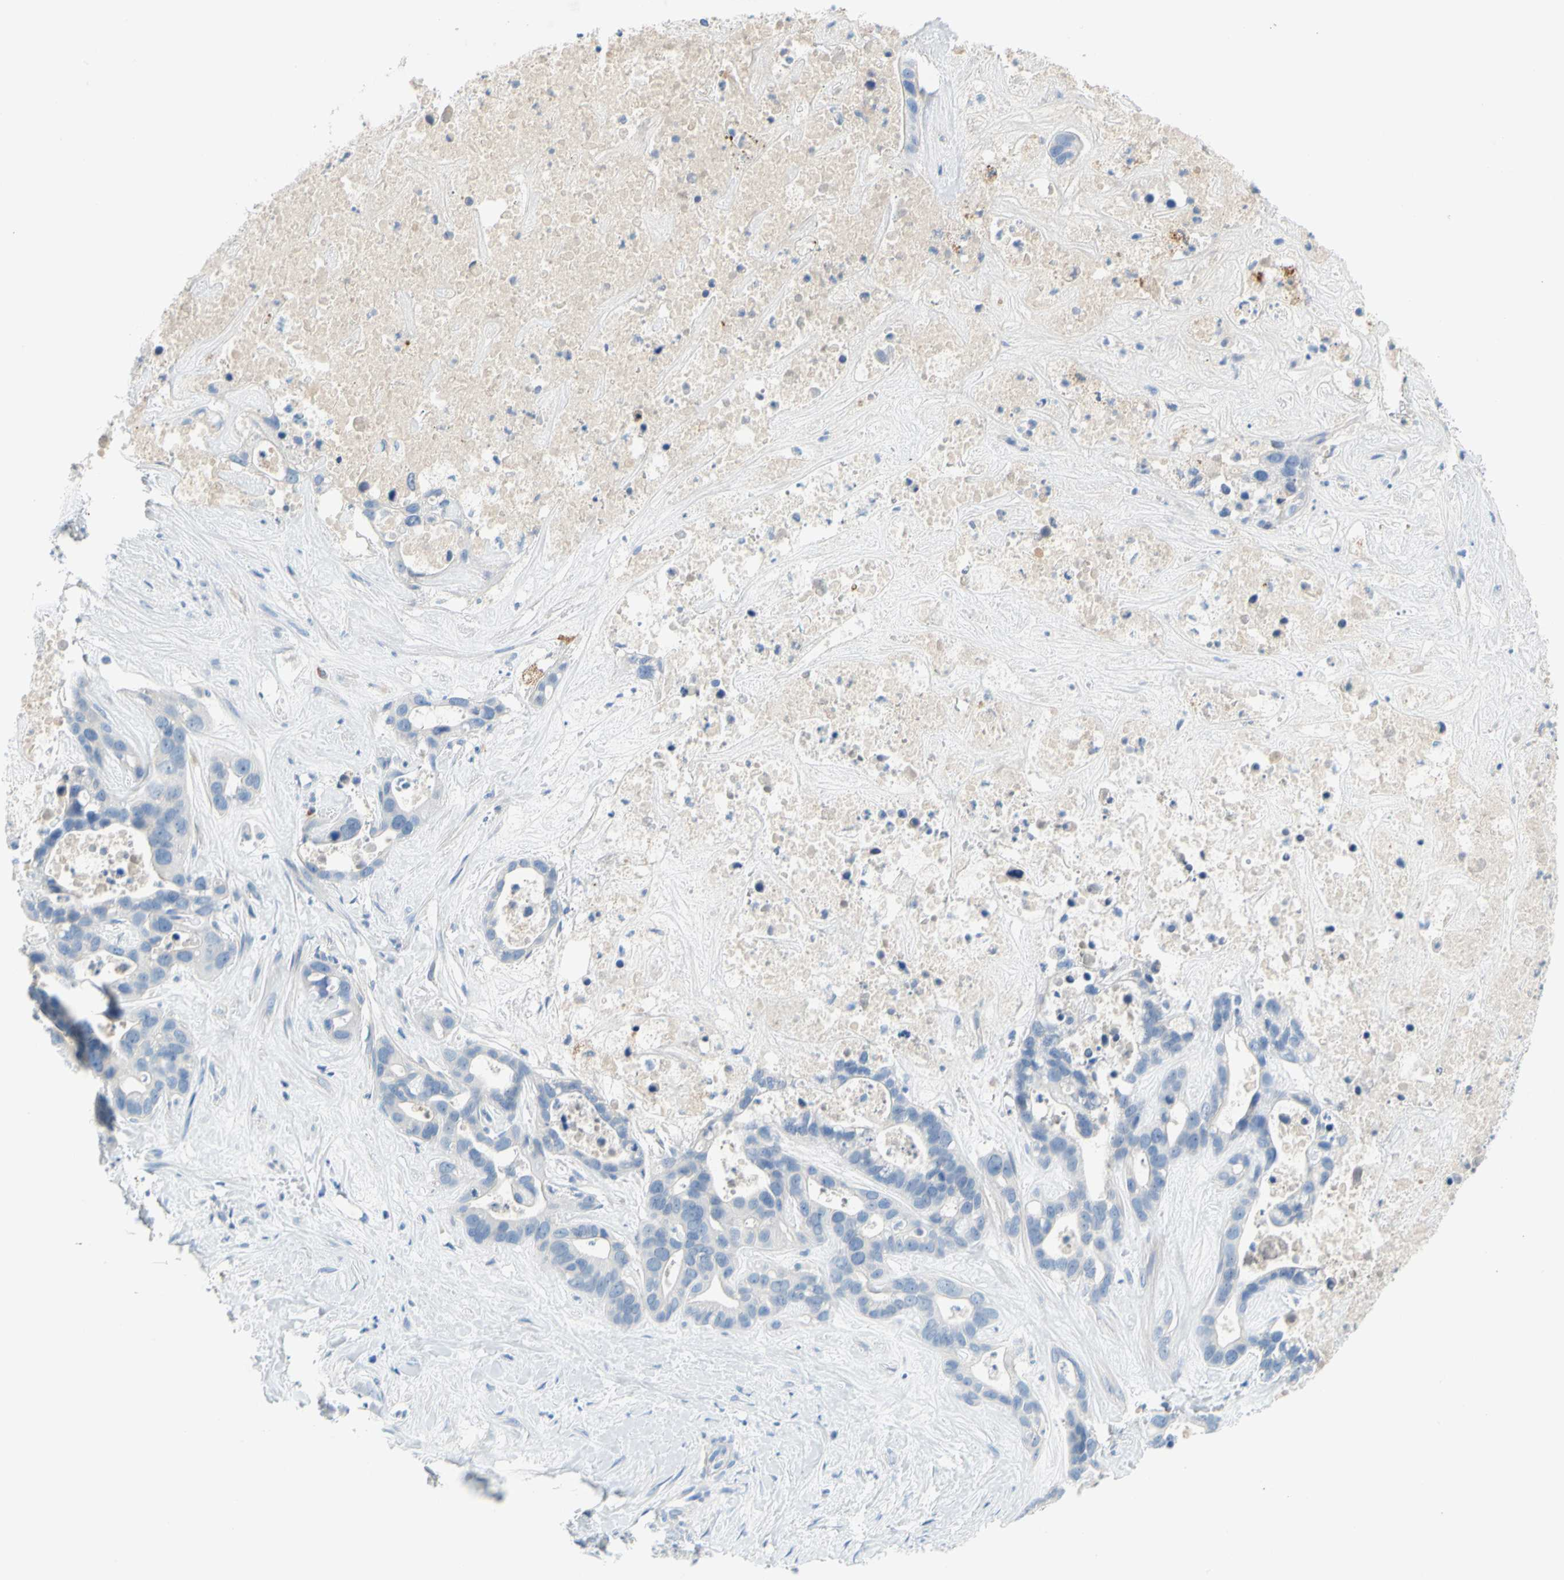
{"staining": {"intensity": "negative", "quantity": "none", "location": "none"}, "tissue": "liver cancer", "cell_type": "Tumor cells", "image_type": "cancer", "snomed": [{"axis": "morphology", "description": "Cholangiocarcinoma"}, {"axis": "topography", "description": "Liver"}], "caption": "There is no significant expression in tumor cells of cholangiocarcinoma (liver). (DAB (3,3'-diaminobenzidine) immunohistochemistry (IHC) visualized using brightfield microscopy, high magnification).", "gene": "PPBP", "patient": {"sex": "female", "age": 65}}